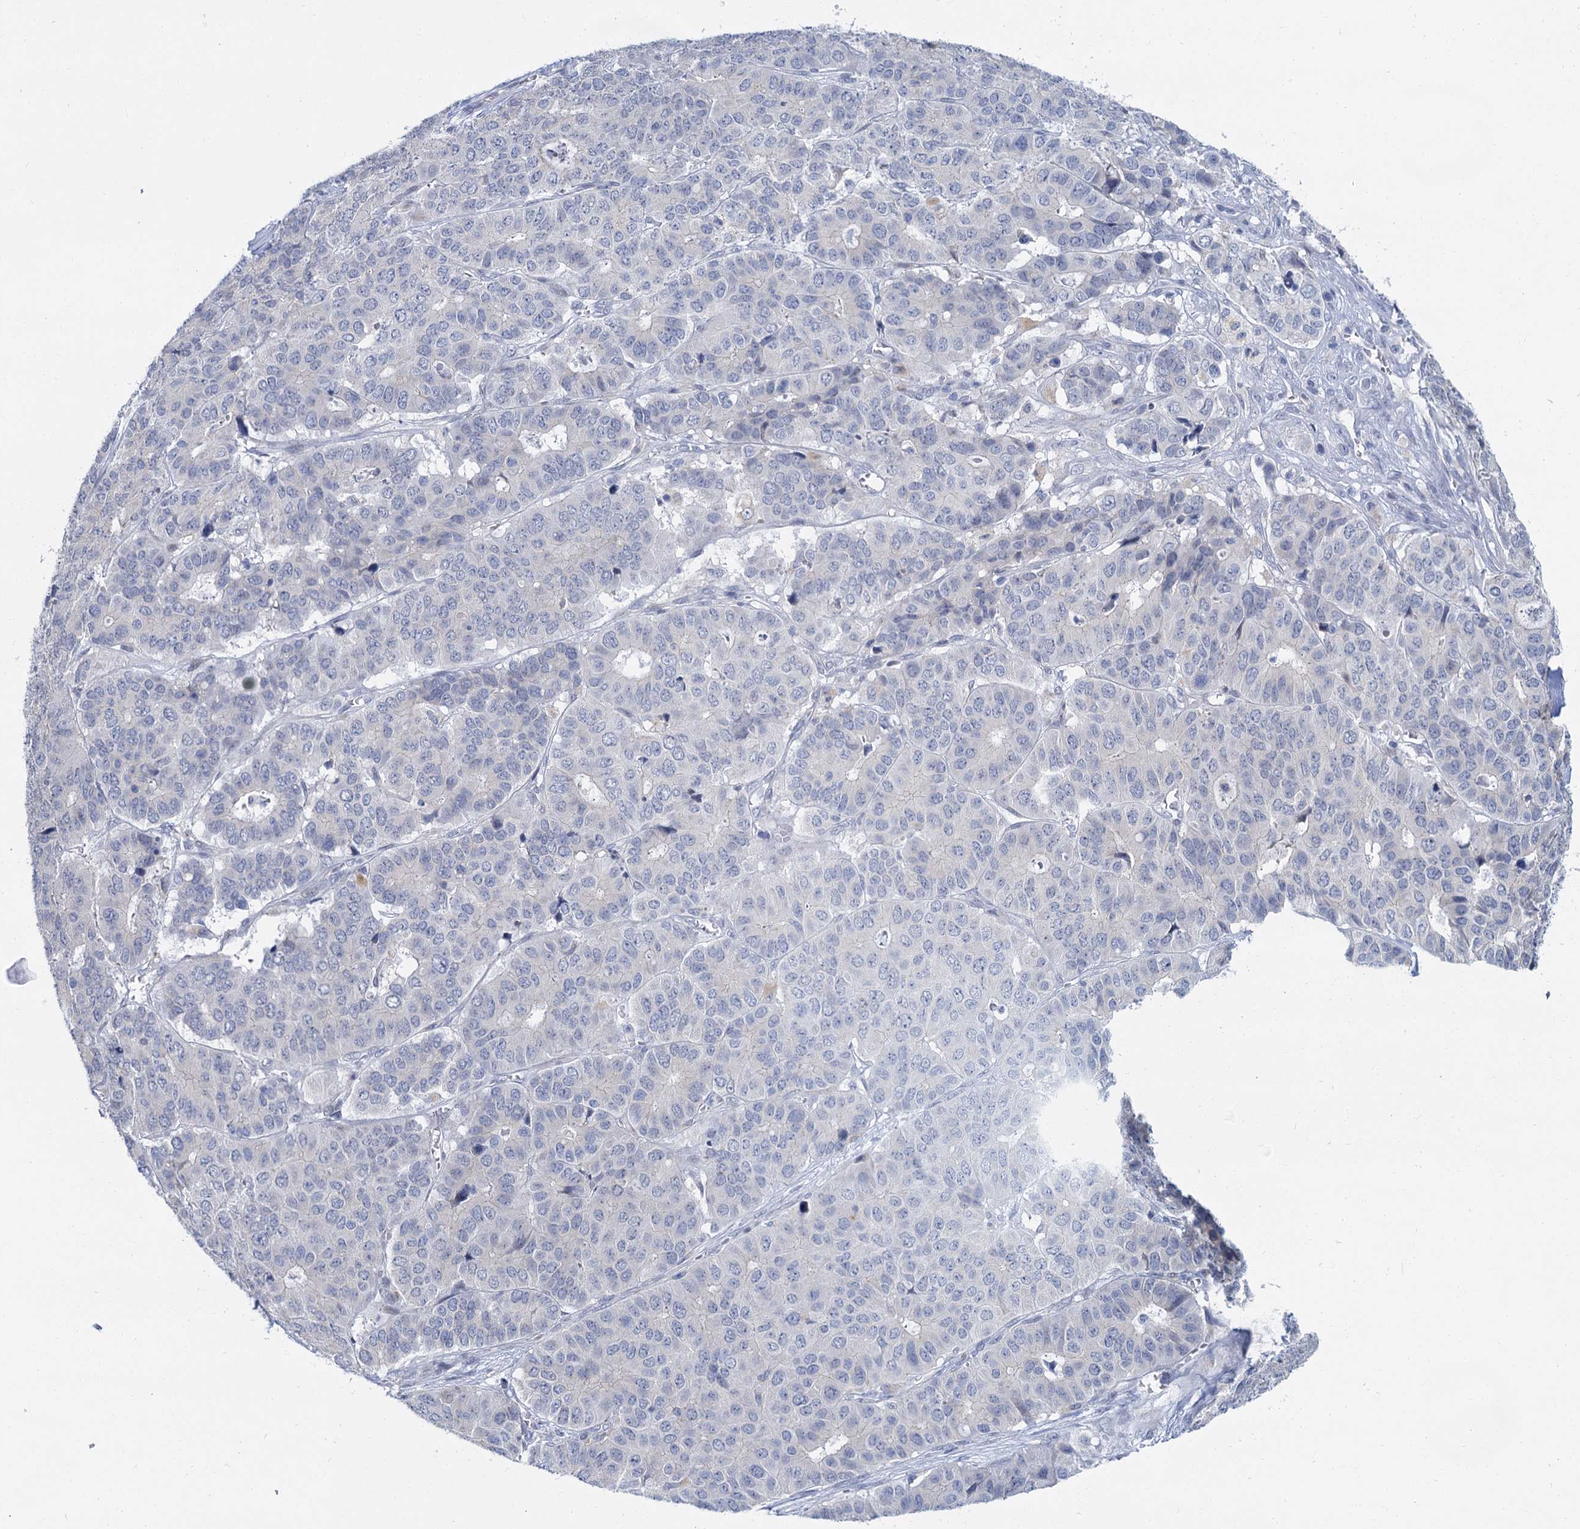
{"staining": {"intensity": "negative", "quantity": "none", "location": "none"}, "tissue": "pancreatic cancer", "cell_type": "Tumor cells", "image_type": "cancer", "snomed": [{"axis": "morphology", "description": "Adenocarcinoma, NOS"}, {"axis": "topography", "description": "Pancreas"}], "caption": "Protein analysis of adenocarcinoma (pancreatic) displays no significant expression in tumor cells.", "gene": "ACRBP", "patient": {"sex": "male", "age": 50}}